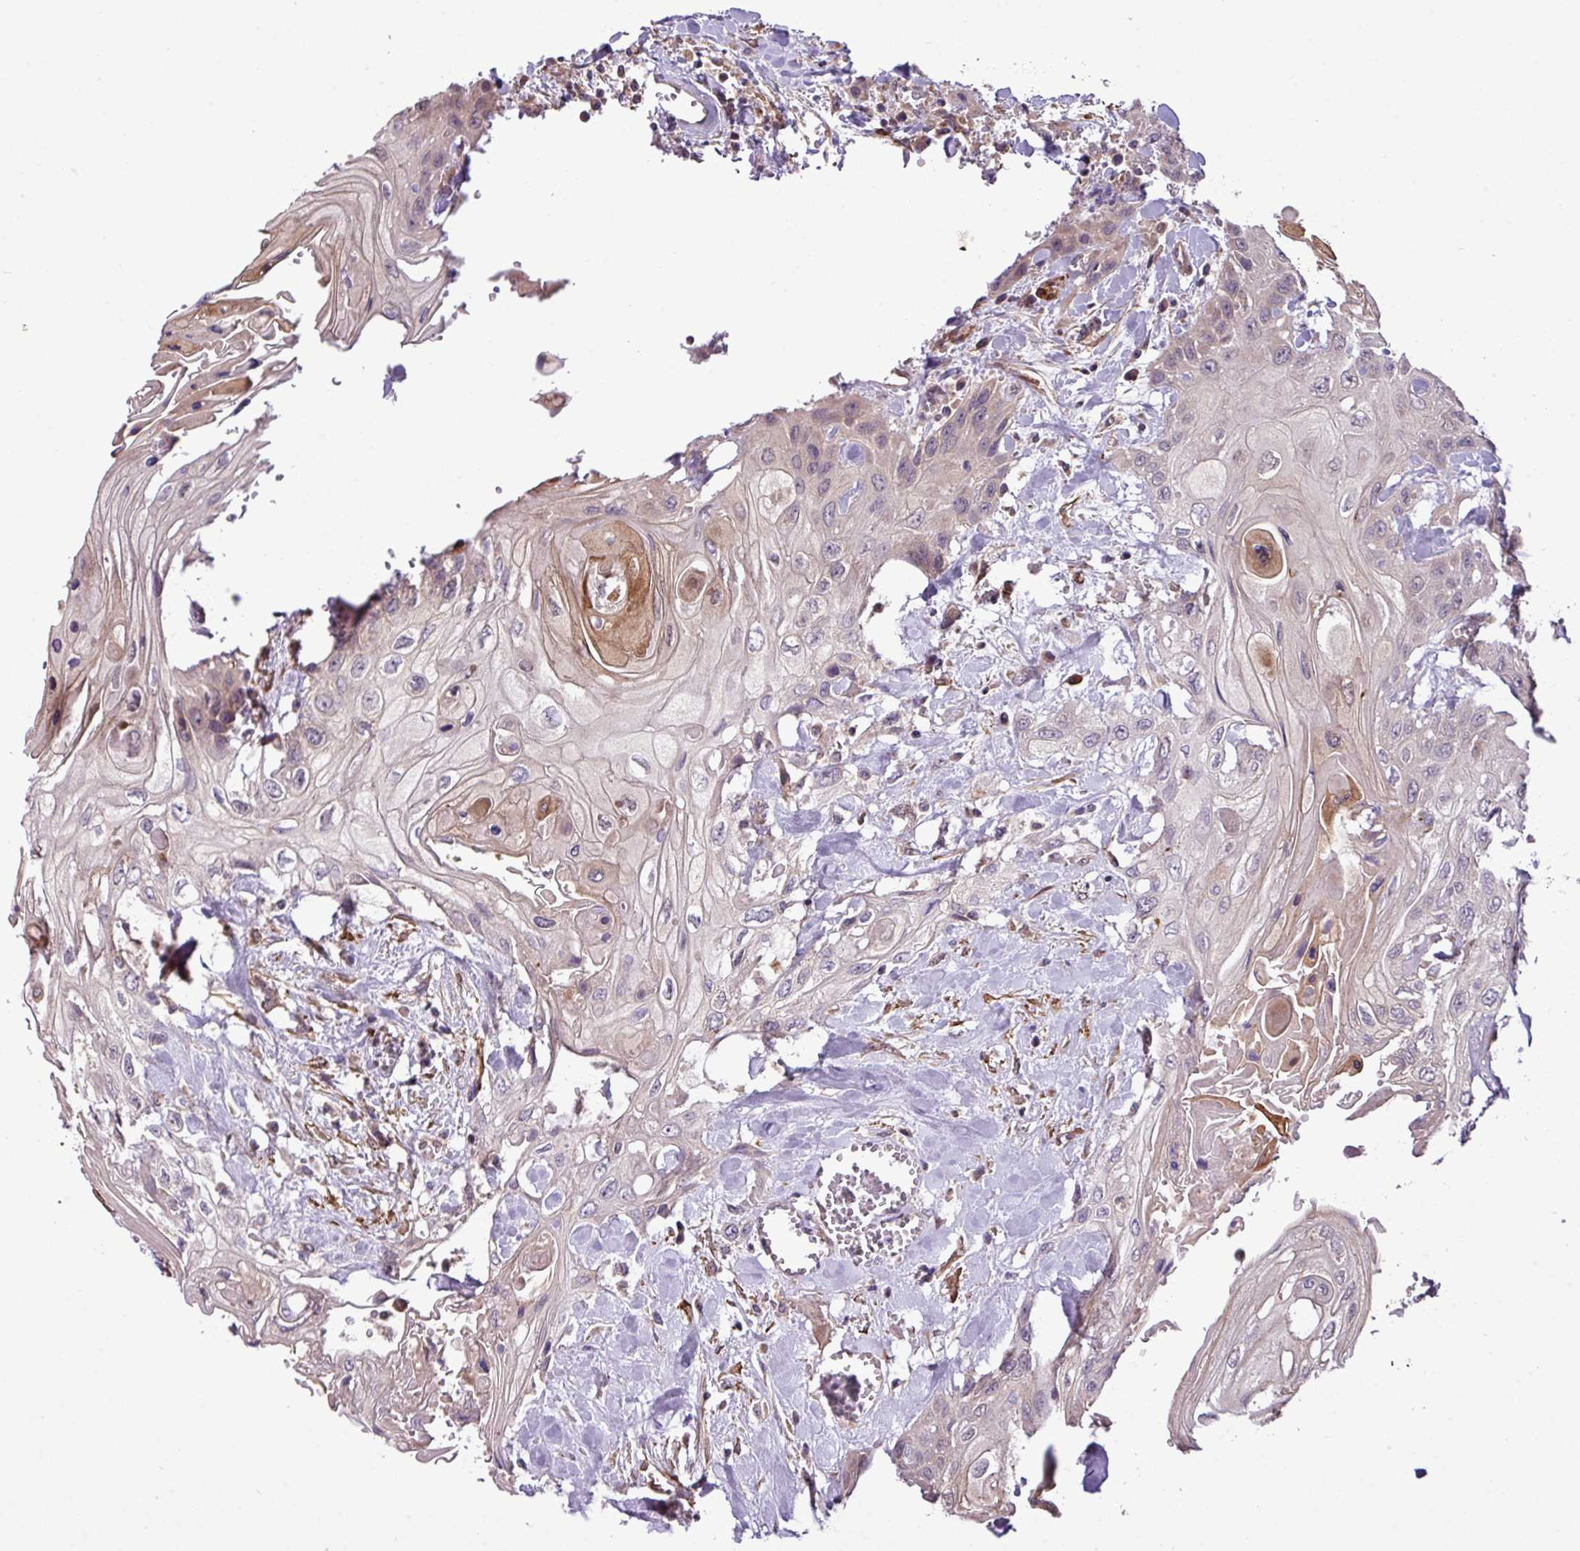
{"staining": {"intensity": "weak", "quantity": "25%-75%", "location": "cytoplasmic/membranous"}, "tissue": "head and neck cancer", "cell_type": "Tumor cells", "image_type": "cancer", "snomed": [{"axis": "morphology", "description": "Squamous cell carcinoma, NOS"}, {"axis": "topography", "description": "Head-Neck"}], "caption": "A brown stain shows weak cytoplasmic/membranous positivity of a protein in human head and neck cancer tumor cells. (DAB IHC, brown staining for protein, blue staining for nuclei).", "gene": "XIAP", "patient": {"sex": "female", "age": 43}}